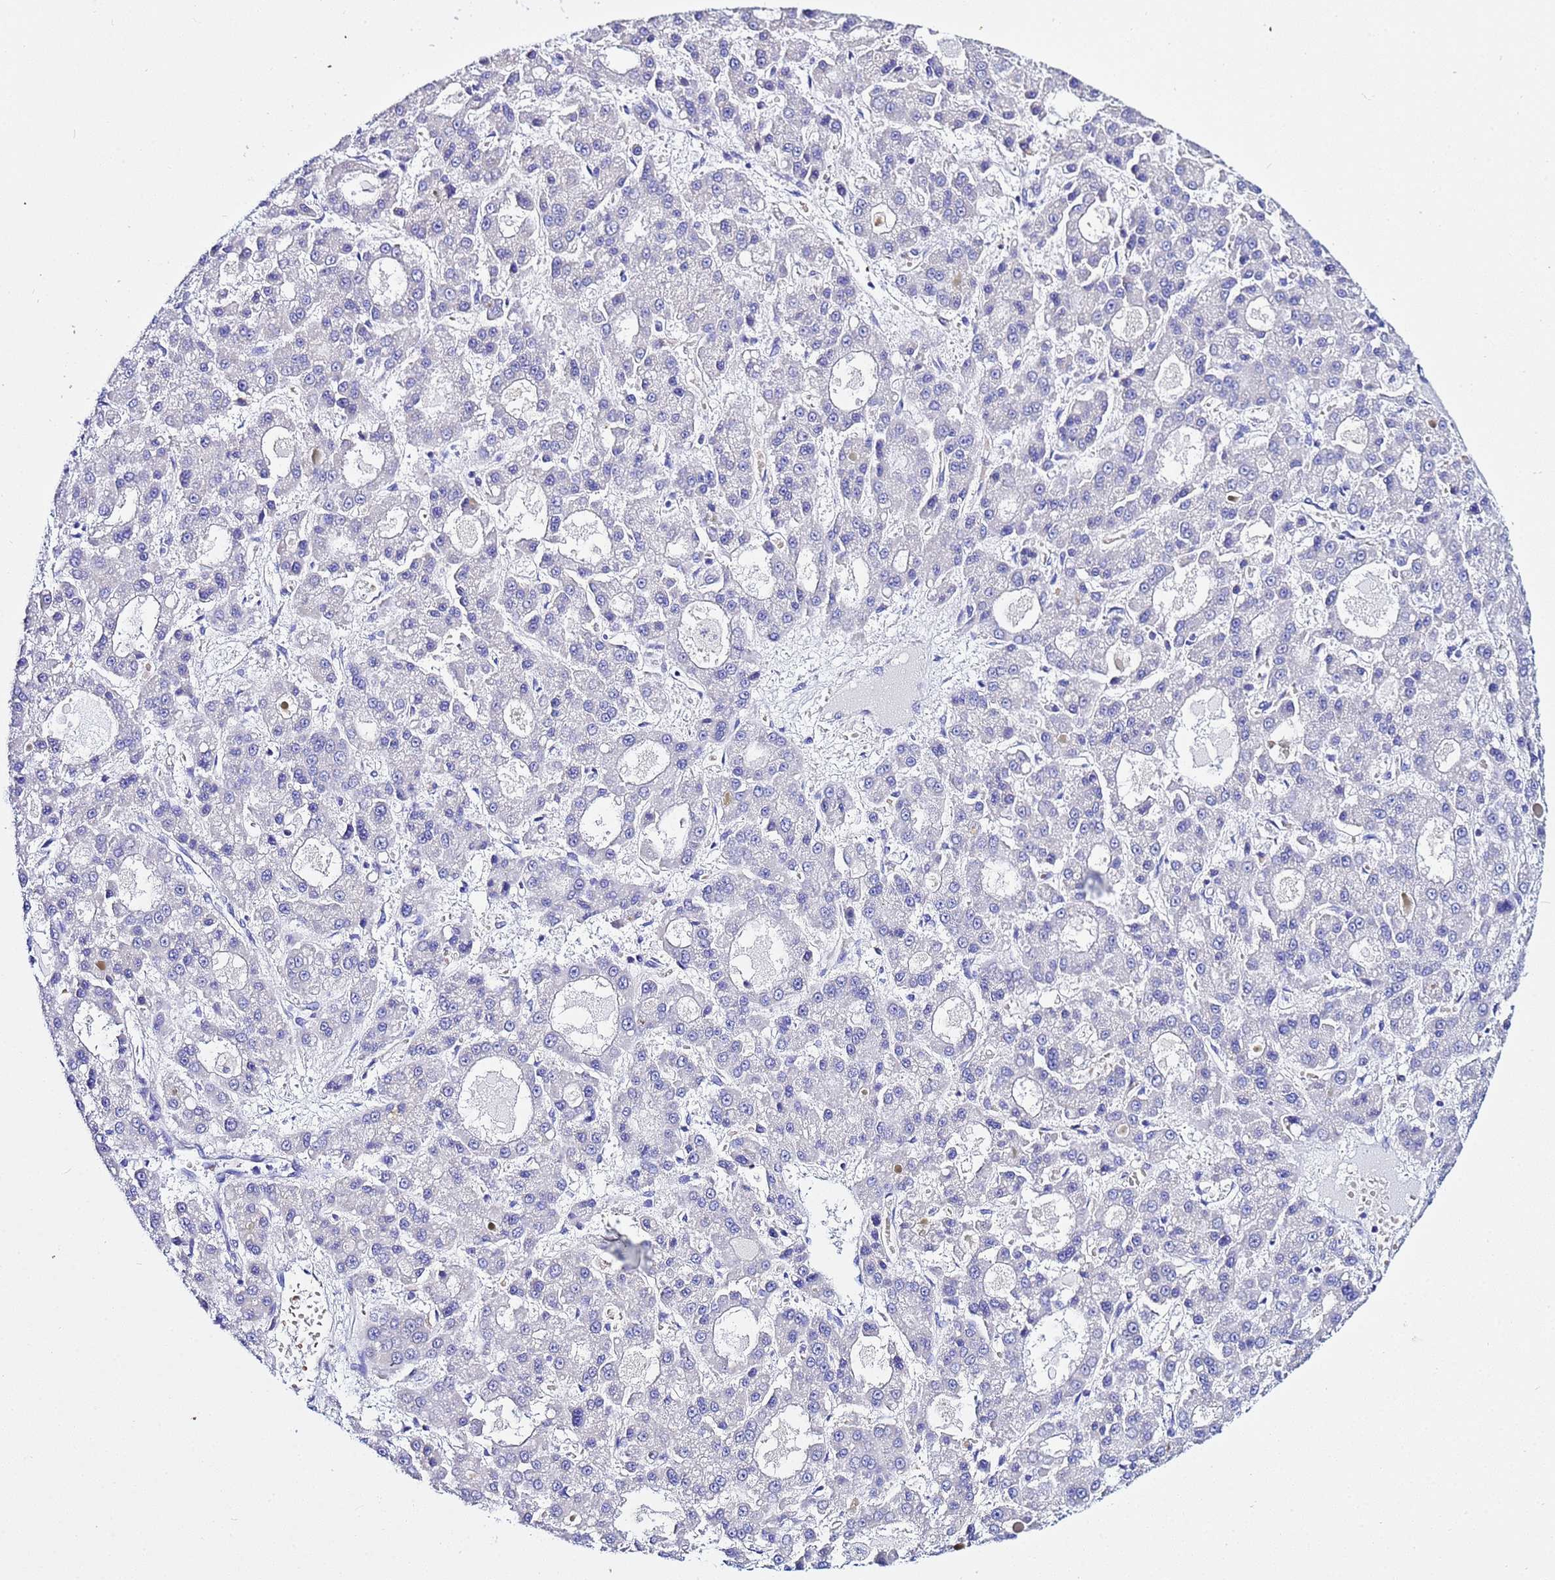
{"staining": {"intensity": "negative", "quantity": "none", "location": "none"}, "tissue": "liver cancer", "cell_type": "Tumor cells", "image_type": "cancer", "snomed": [{"axis": "morphology", "description": "Carcinoma, Hepatocellular, NOS"}, {"axis": "topography", "description": "Liver"}], "caption": "The image demonstrates no significant expression in tumor cells of hepatocellular carcinoma (liver).", "gene": "USP18", "patient": {"sex": "male", "age": 70}}